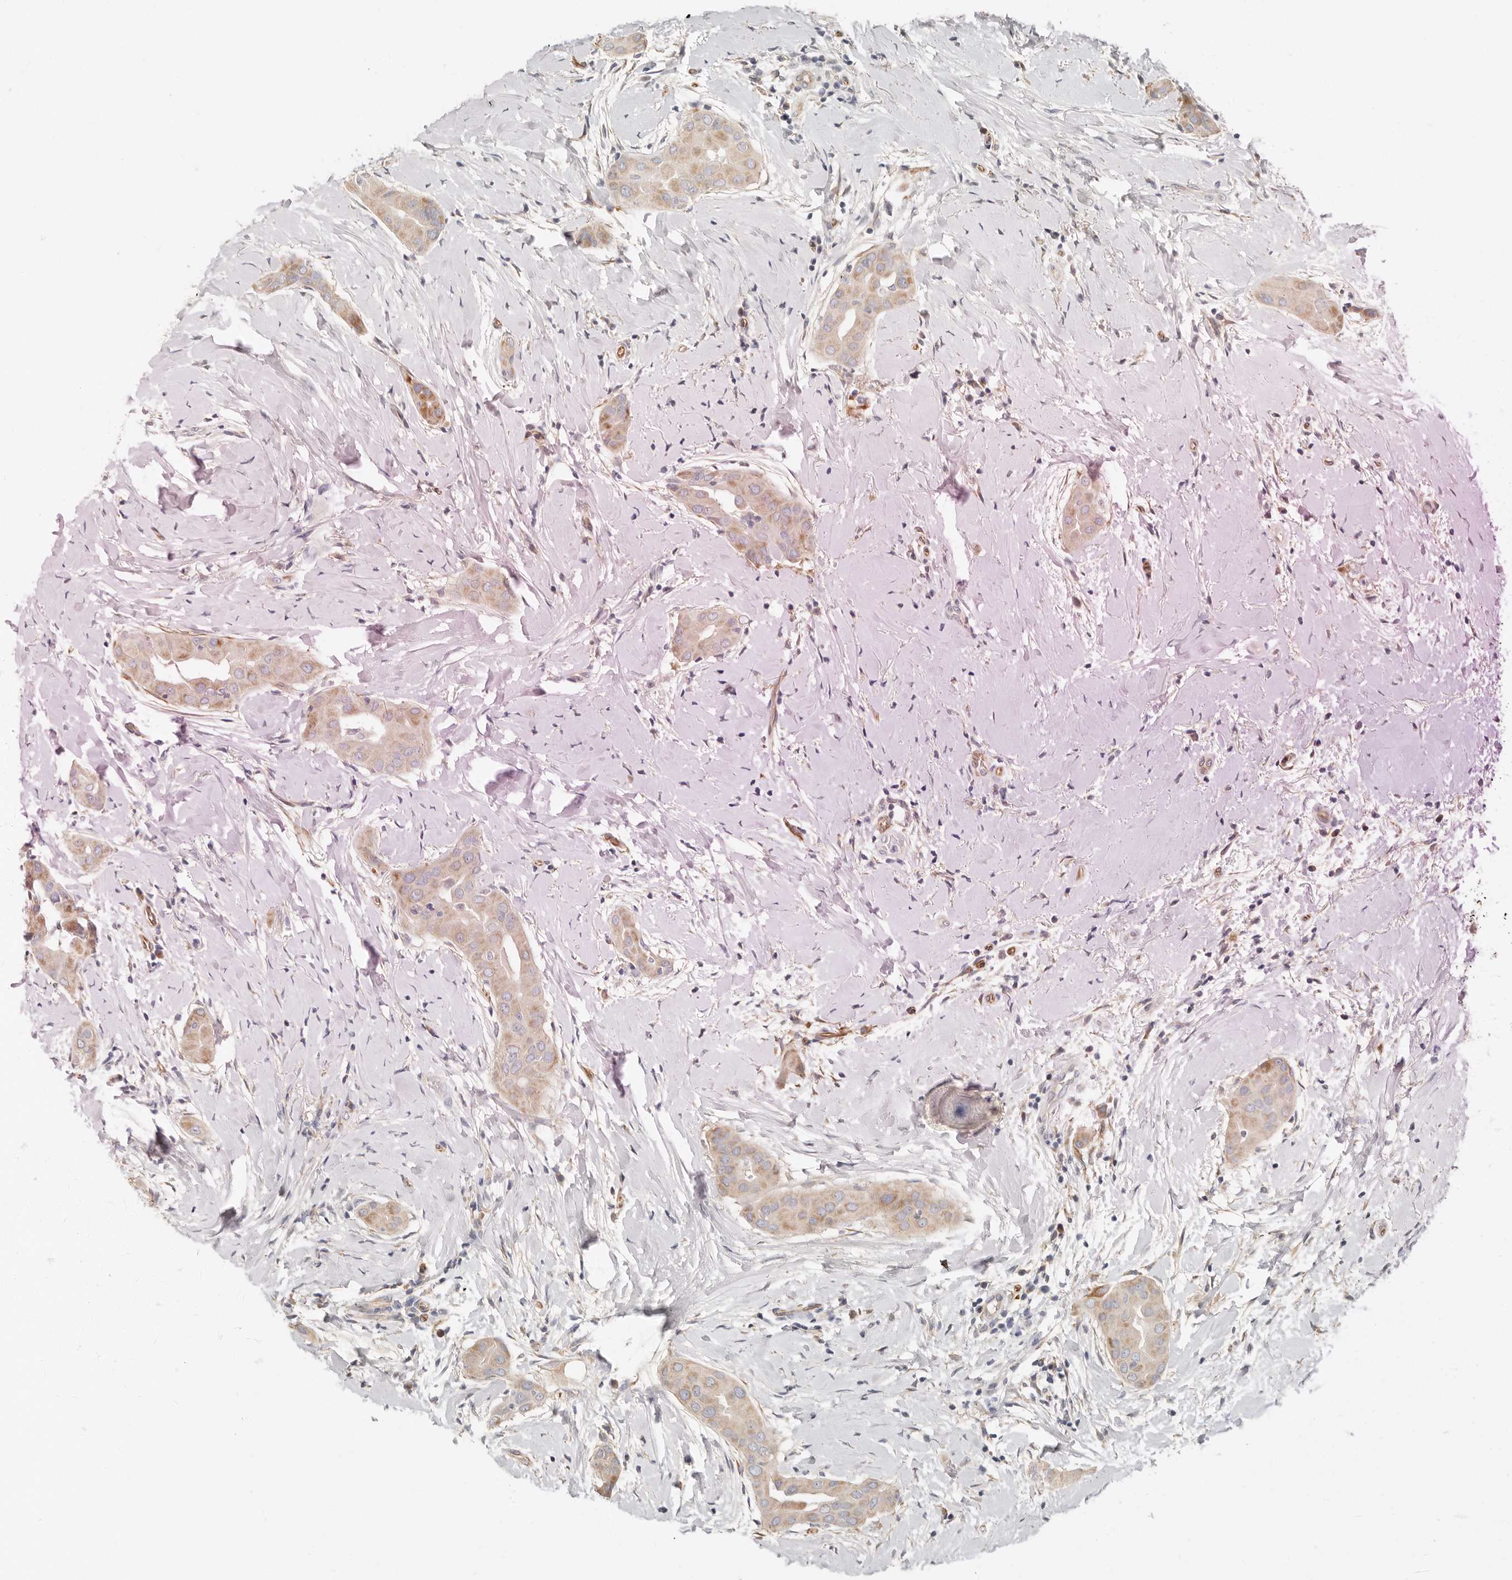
{"staining": {"intensity": "moderate", "quantity": "25%-75%", "location": "cytoplasmic/membranous"}, "tissue": "thyroid cancer", "cell_type": "Tumor cells", "image_type": "cancer", "snomed": [{"axis": "morphology", "description": "Papillary adenocarcinoma, NOS"}, {"axis": "topography", "description": "Thyroid gland"}], "caption": "Protein expression analysis of thyroid cancer (papillary adenocarcinoma) reveals moderate cytoplasmic/membranous expression in approximately 25%-75% of tumor cells.", "gene": "SPRING1", "patient": {"sex": "male", "age": 33}}